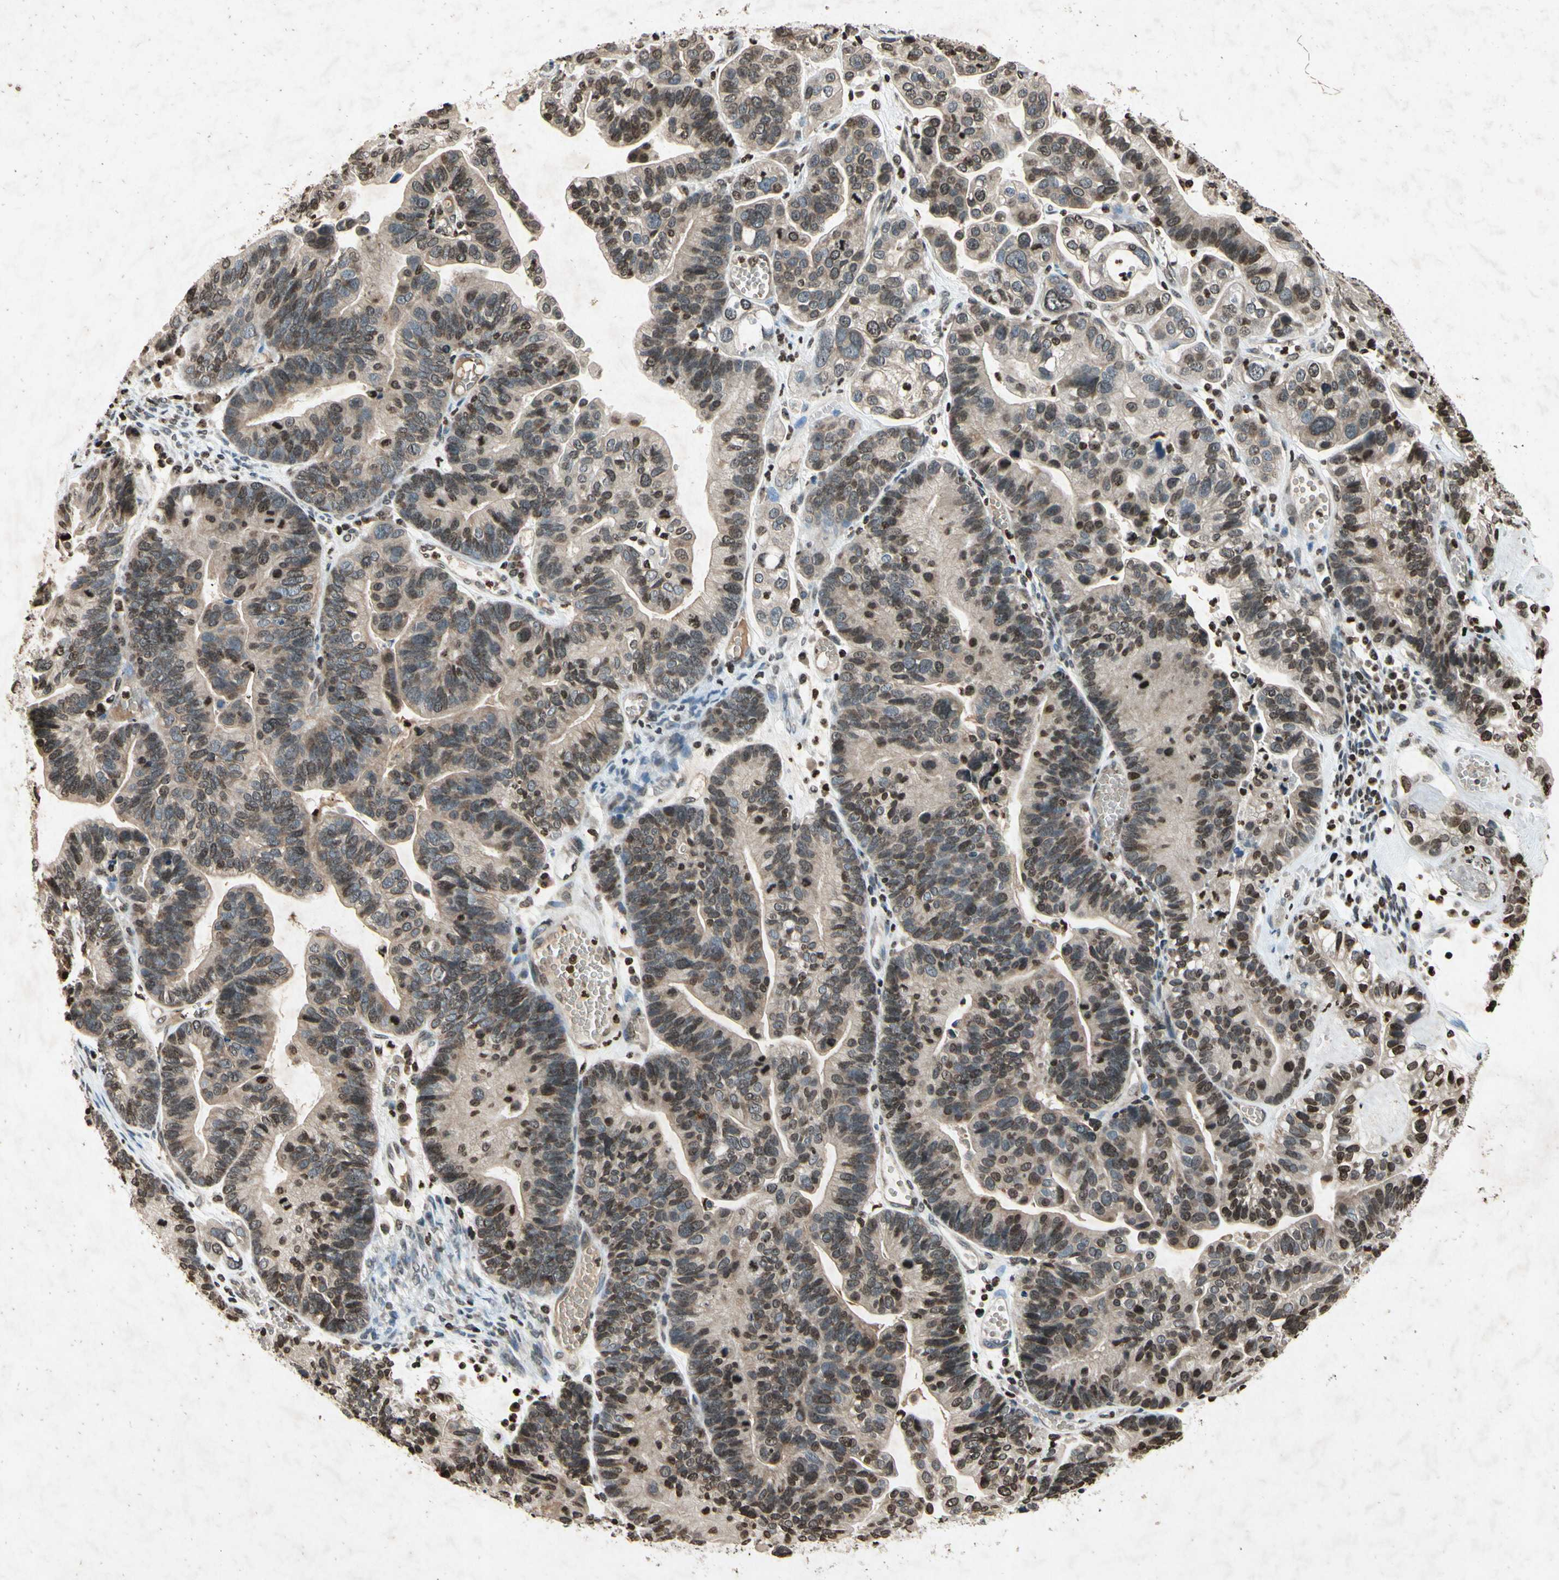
{"staining": {"intensity": "moderate", "quantity": "25%-75%", "location": "nuclear"}, "tissue": "ovarian cancer", "cell_type": "Tumor cells", "image_type": "cancer", "snomed": [{"axis": "morphology", "description": "Cystadenocarcinoma, serous, NOS"}, {"axis": "topography", "description": "Ovary"}], "caption": "Ovarian cancer (serous cystadenocarcinoma) tissue reveals moderate nuclear staining in approximately 25%-75% of tumor cells, visualized by immunohistochemistry.", "gene": "HOXB3", "patient": {"sex": "female", "age": 56}}